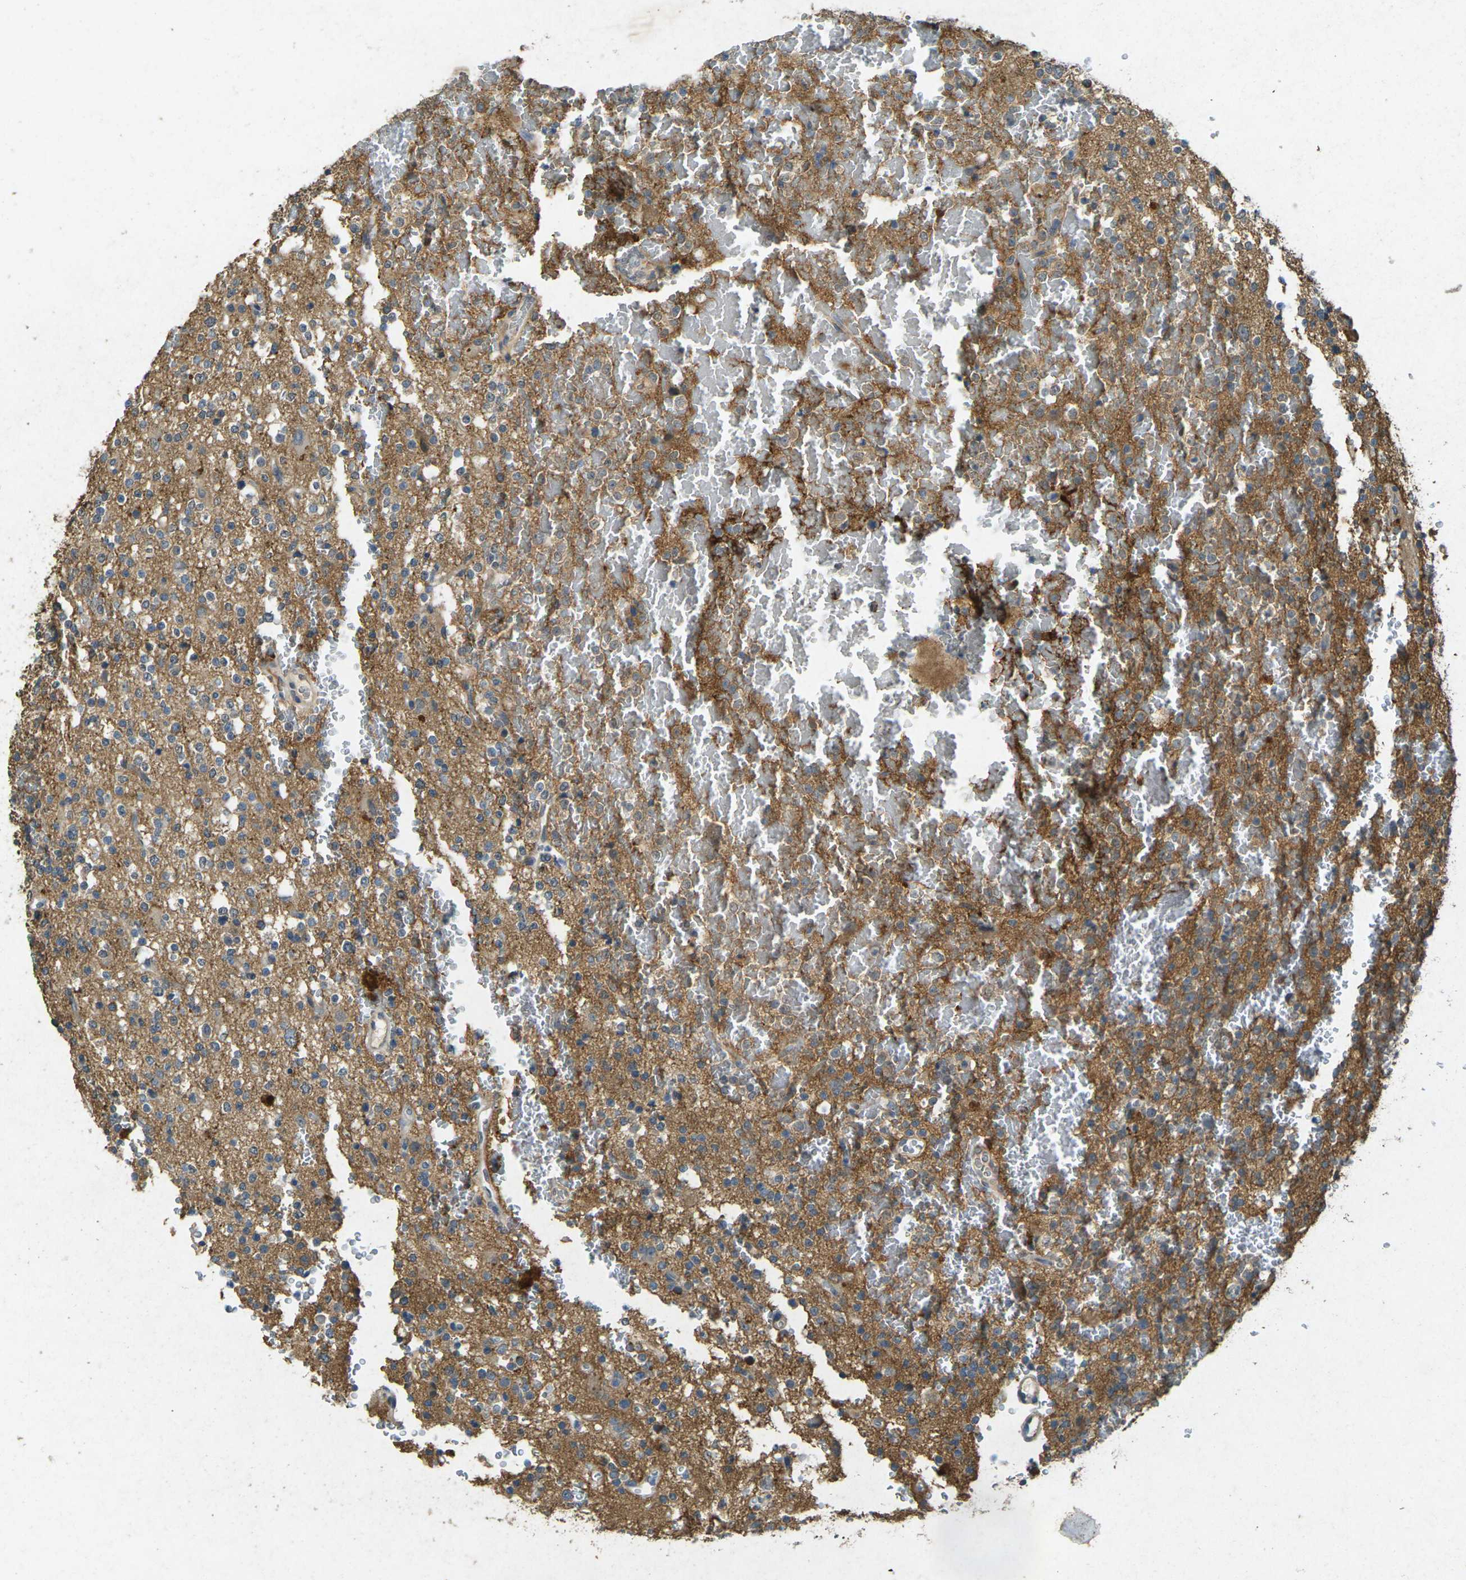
{"staining": {"intensity": "negative", "quantity": "none", "location": "none"}, "tissue": "glioma", "cell_type": "Tumor cells", "image_type": "cancer", "snomed": [{"axis": "morphology", "description": "Glioma, malignant, High grade"}, {"axis": "topography", "description": "Brain"}], "caption": "Human malignant glioma (high-grade) stained for a protein using immunohistochemistry (IHC) shows no staining in tumor cells.", "gene": "RGMA", "patient": {"sex": "male", "age": 47}}